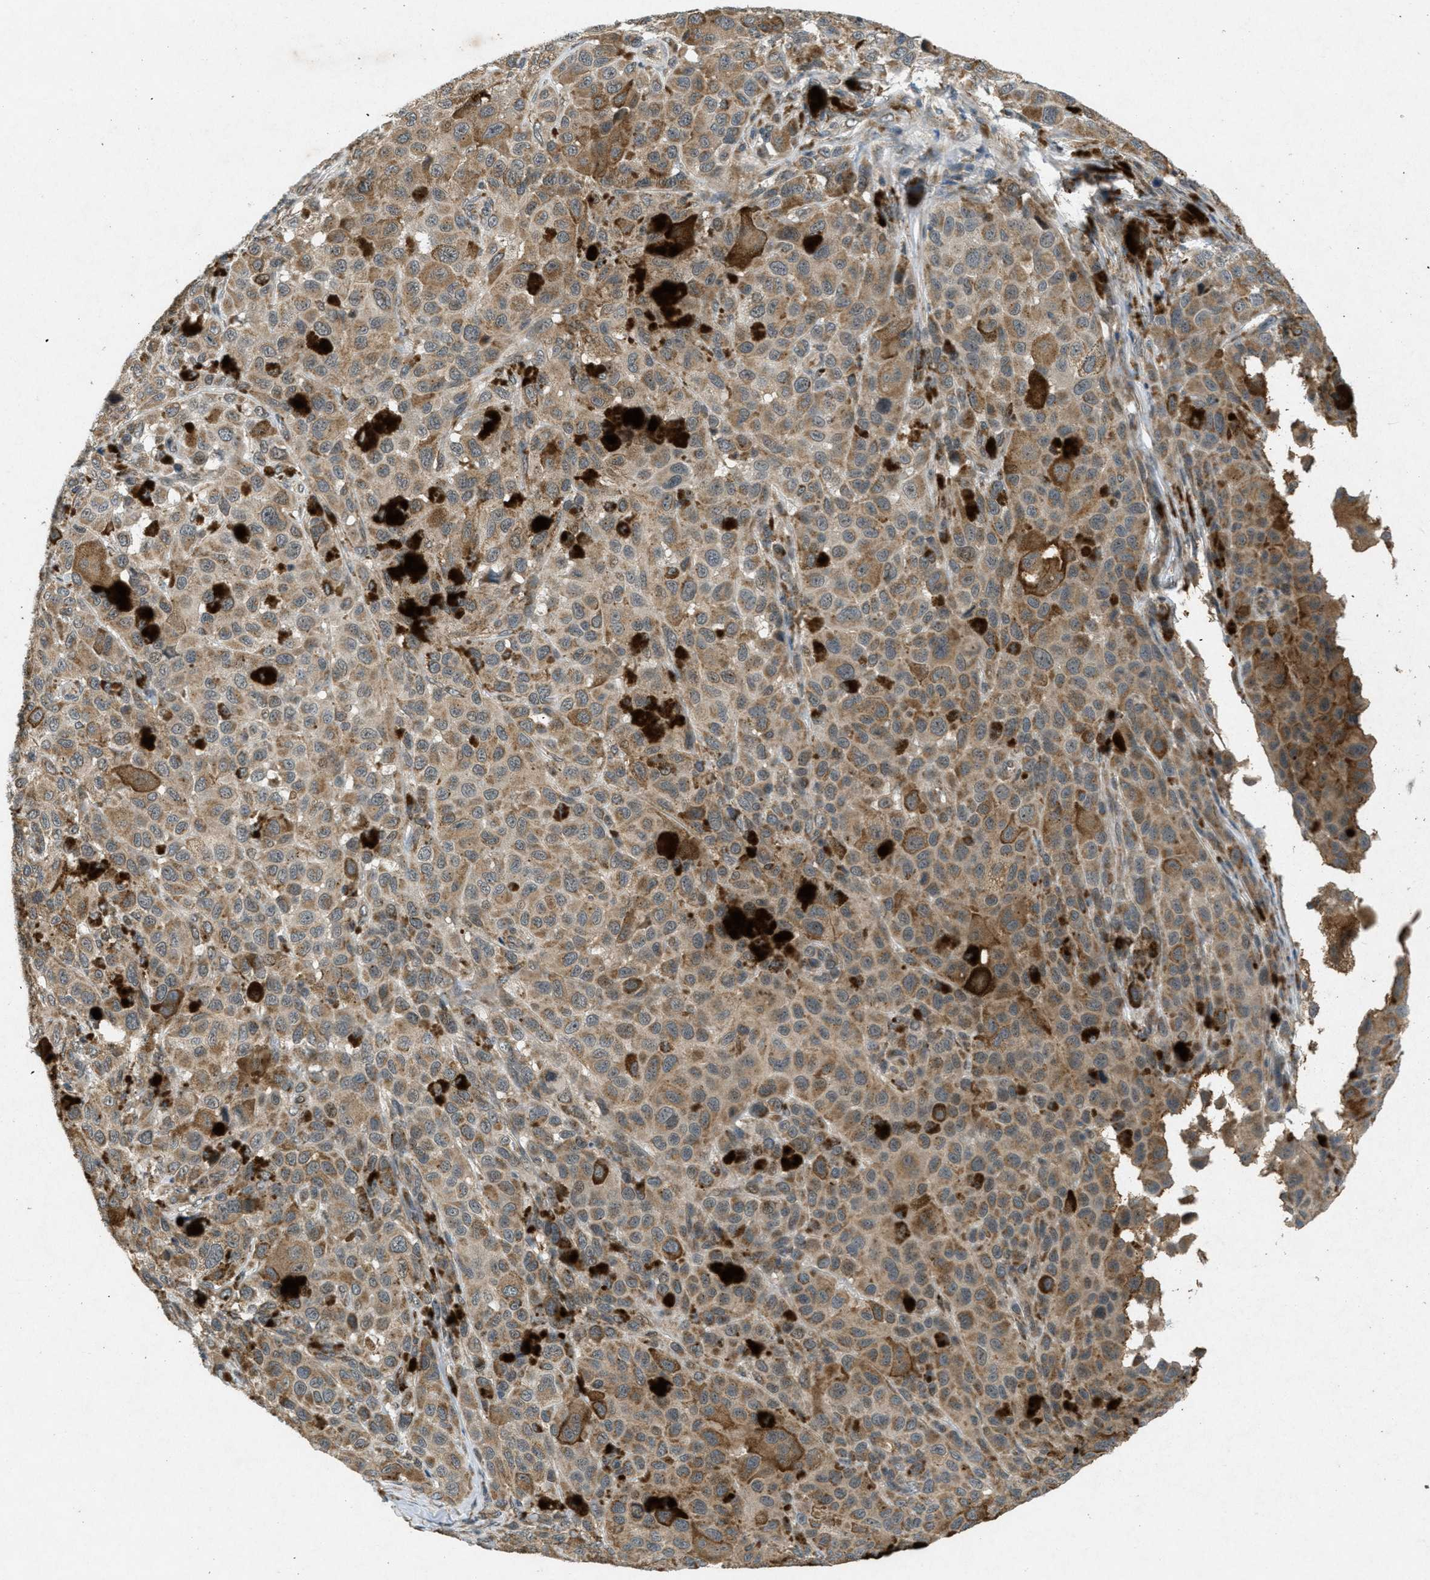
{"staining": {"intensity": "moderate", "quantity": ">75%", "location": "cytoplasmic/membranous"}, "tissue": "melanoma", "cell_type": "Tumor cells", "image_type": "cancer", "snomed": [{"axis": "morphology", "description": "Malignant melanoma, NOS"}, {"axis": "topography", "description": "Skin"}], "caption": "Melanoma stained with DAB (3,3'-diaminobenzidine) IHC shows medium levels of moderate cytoplasmic/membranous positivity in about >75% of tumor cells.", "gene": "PPP1R15A", "patient": {"sex": "male", "age": 96}}